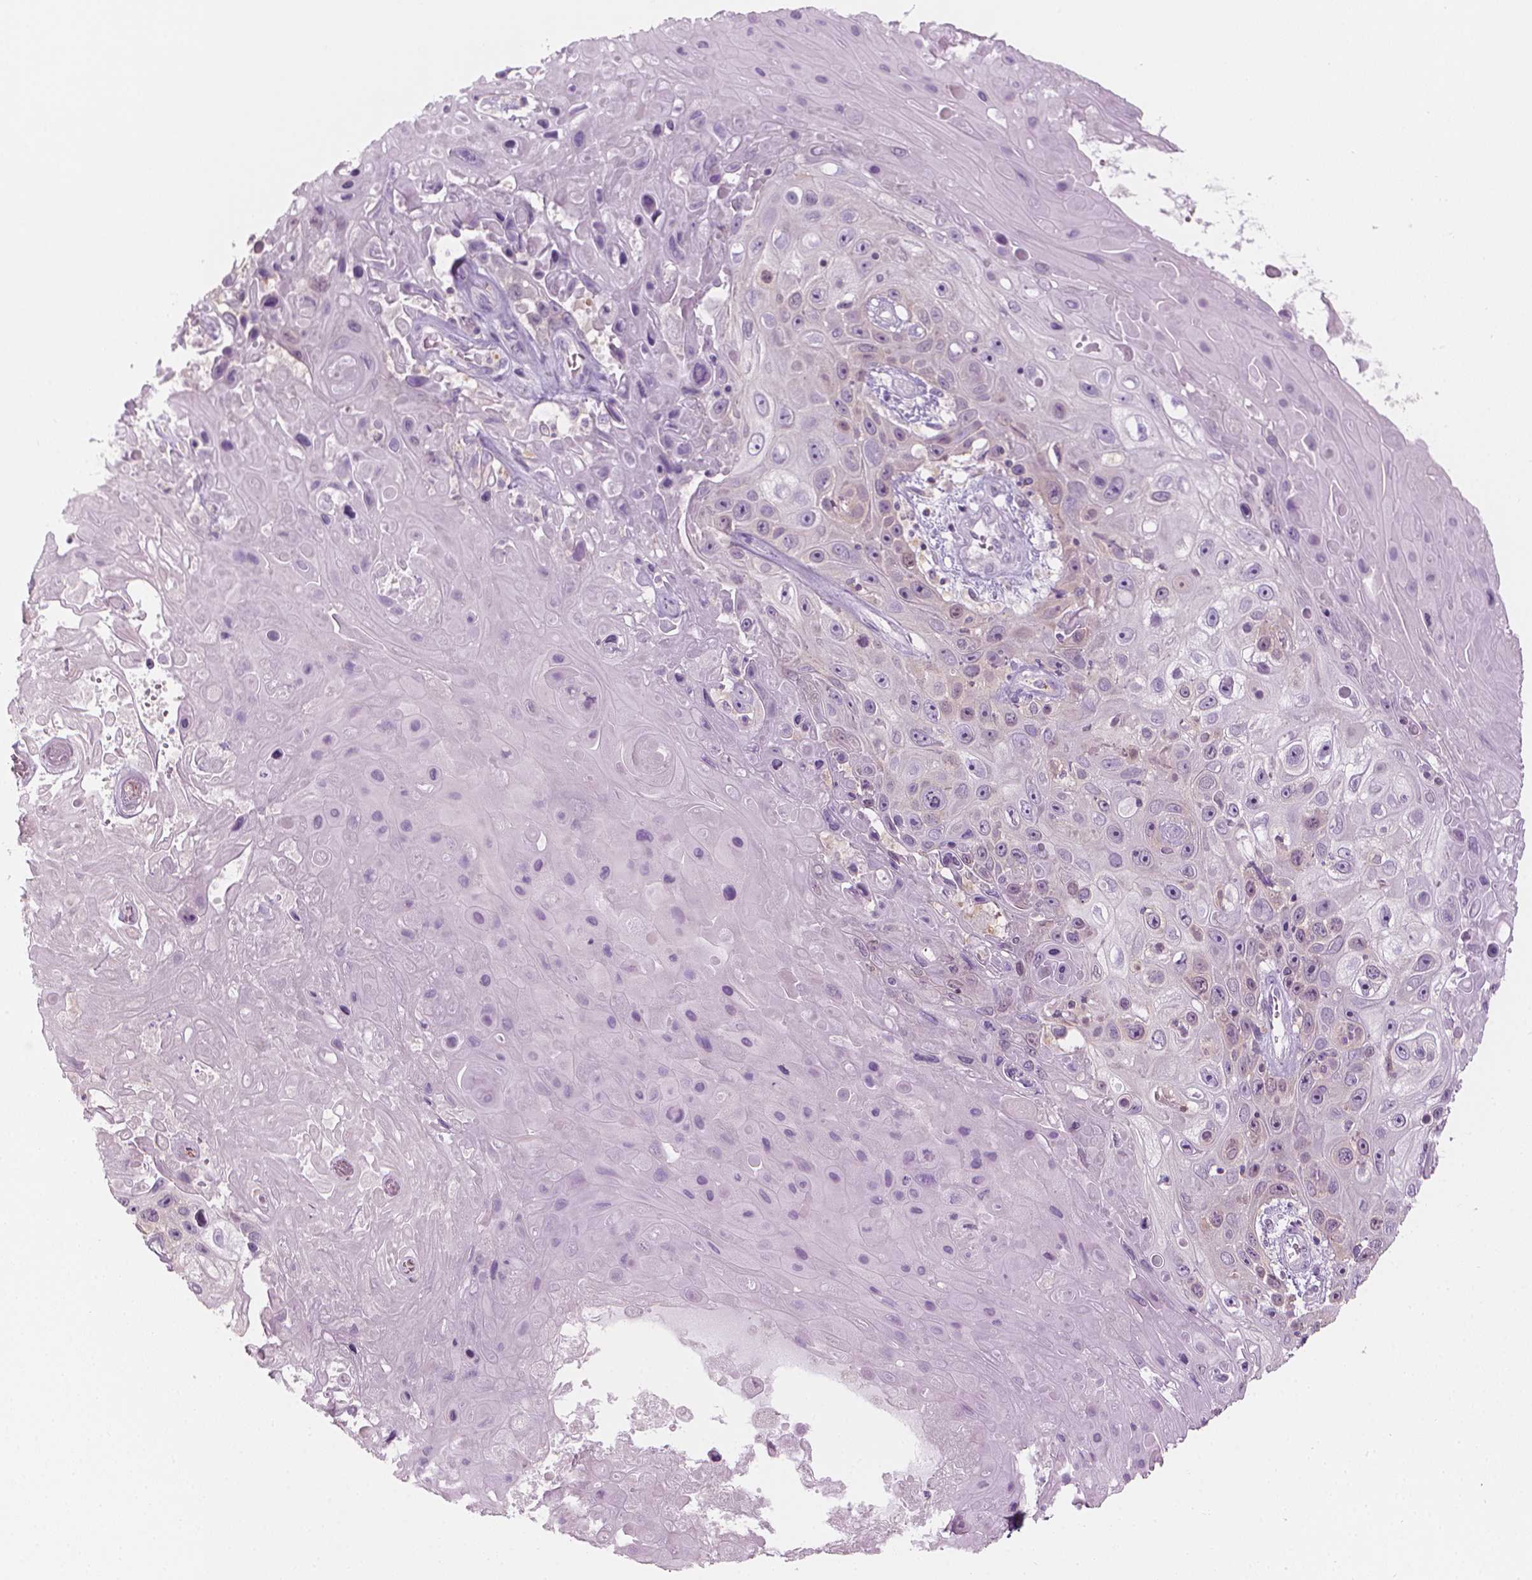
{"staining": {"intensity": "negative", "quantity": "none", "location": "none"}, "tissue": "skin cancer", "cell_type": "Tumor cells", "image_type": "cancer", "snomed": [{"axis": "morphology", "description": "Squamous cell carcinoma, NOS"}, {"axis": "topography", "description": "Skin"}], "caption": "Immunohistochemistry (IHC) photomicrograph of human skin cancer stained for a protein (brown), which displays no staining in tumor cells. (Stains: DAB immunohistochemistry (IHC) with hematoxylin counter stain, Microscopy: brightfield microscopy at high magnification).", "gene": "SHMT1", "patient": {"sex": "male", "age": 82}}